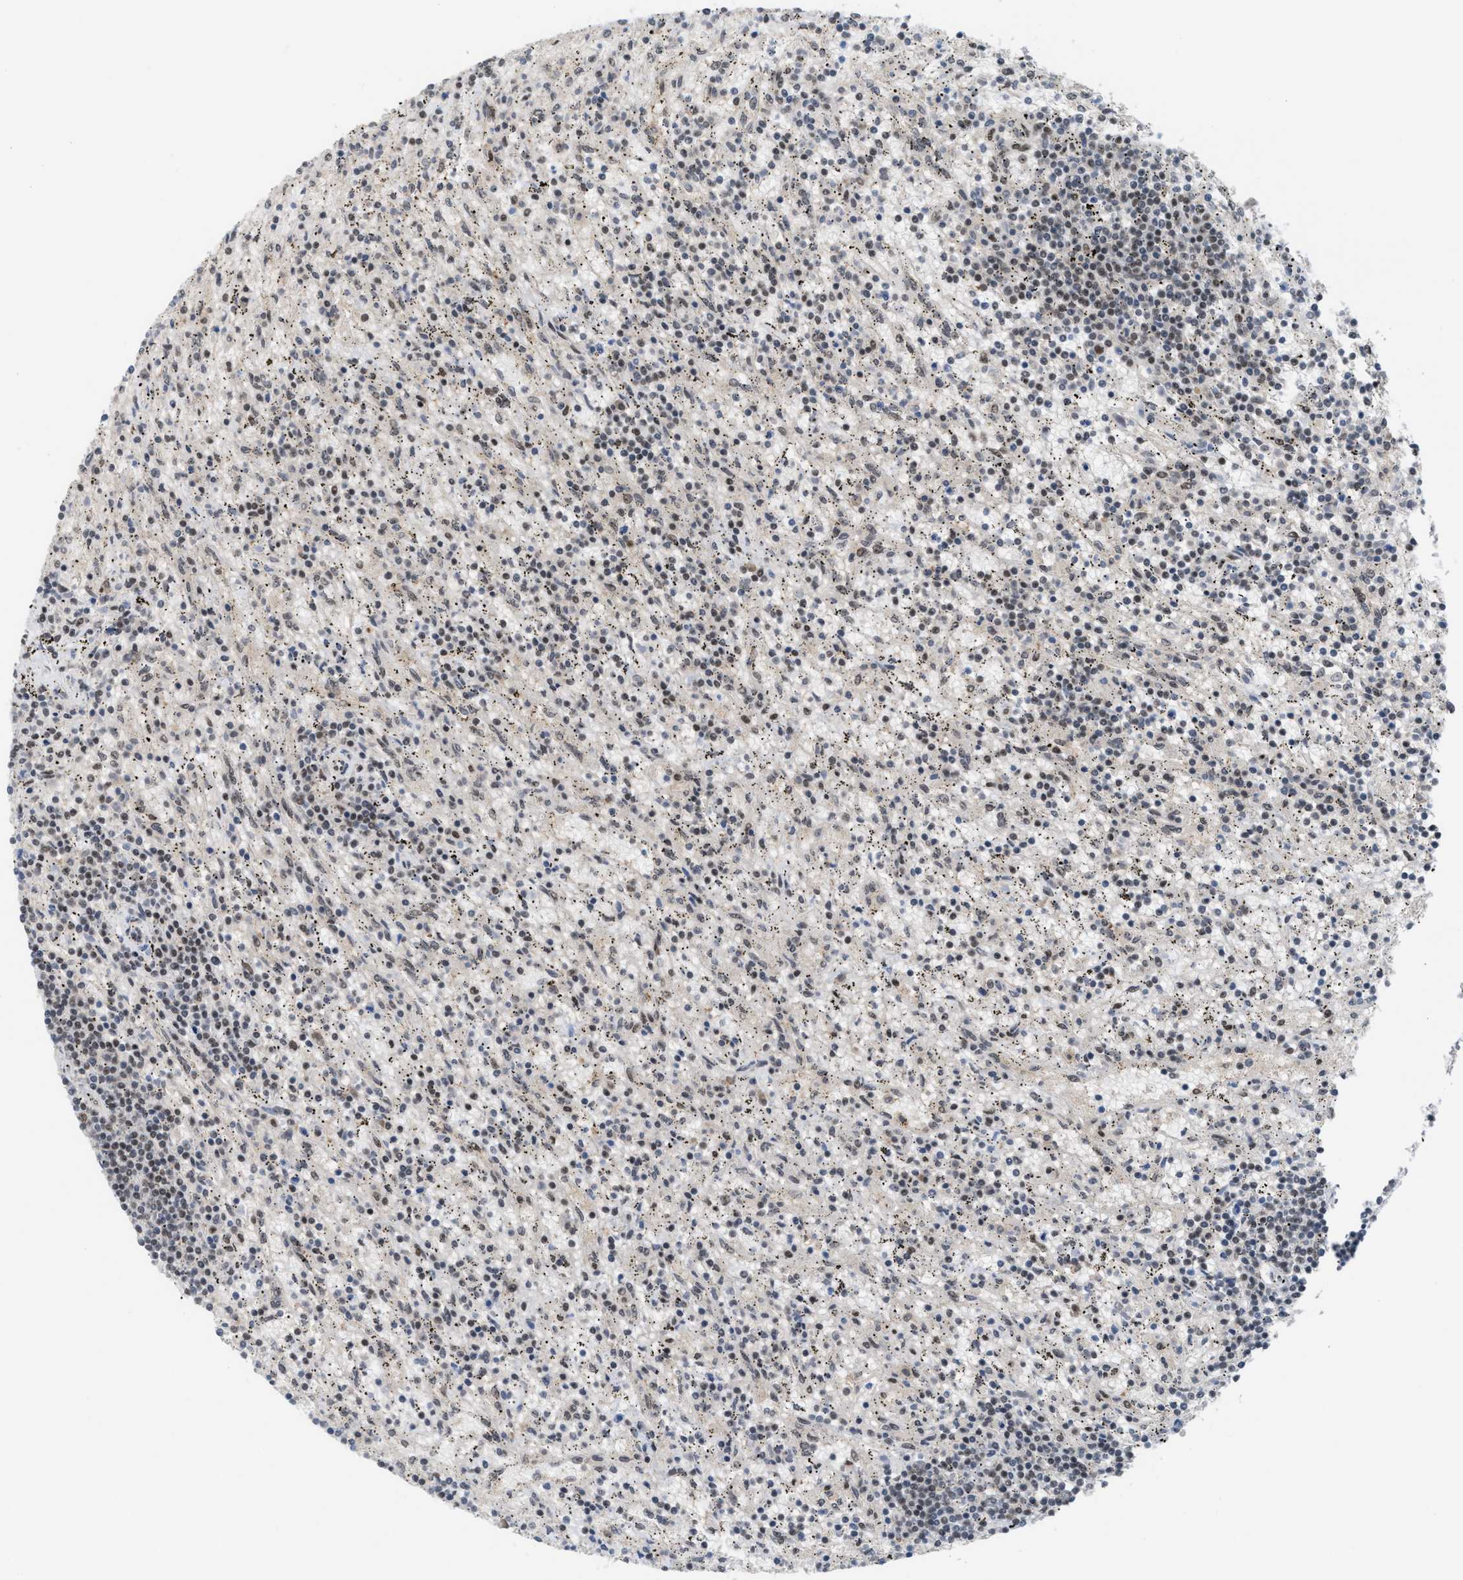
{"staining": {"intensity": "weak", "quantity": "25%-75%", "location": "nuclear"}, "tissue": "lymphoma", "cell_type": "Tumor cells", "image_type": "cancer", "snomed": [{"axis": "morphology", "description": "Malignant lymphoma, non-Hodgkin's type, Low grade"}, {"axis": "topography", "description": "Spleen"}], "caption": "A high-resolution photomicrograph shows immunohistochemistry (IHC) staining of lymphoma, which demonstrates weak nuclear positivity in about 25%-75% of tumor cells. (Stains: DAB (3,3'-diaminobenzidine) in brown, nuclei in blue, Microscopy: brightfield microscopy at high magnification).", "gene": "PRPF4", "patient": {"sex": "male", "age": 76}}